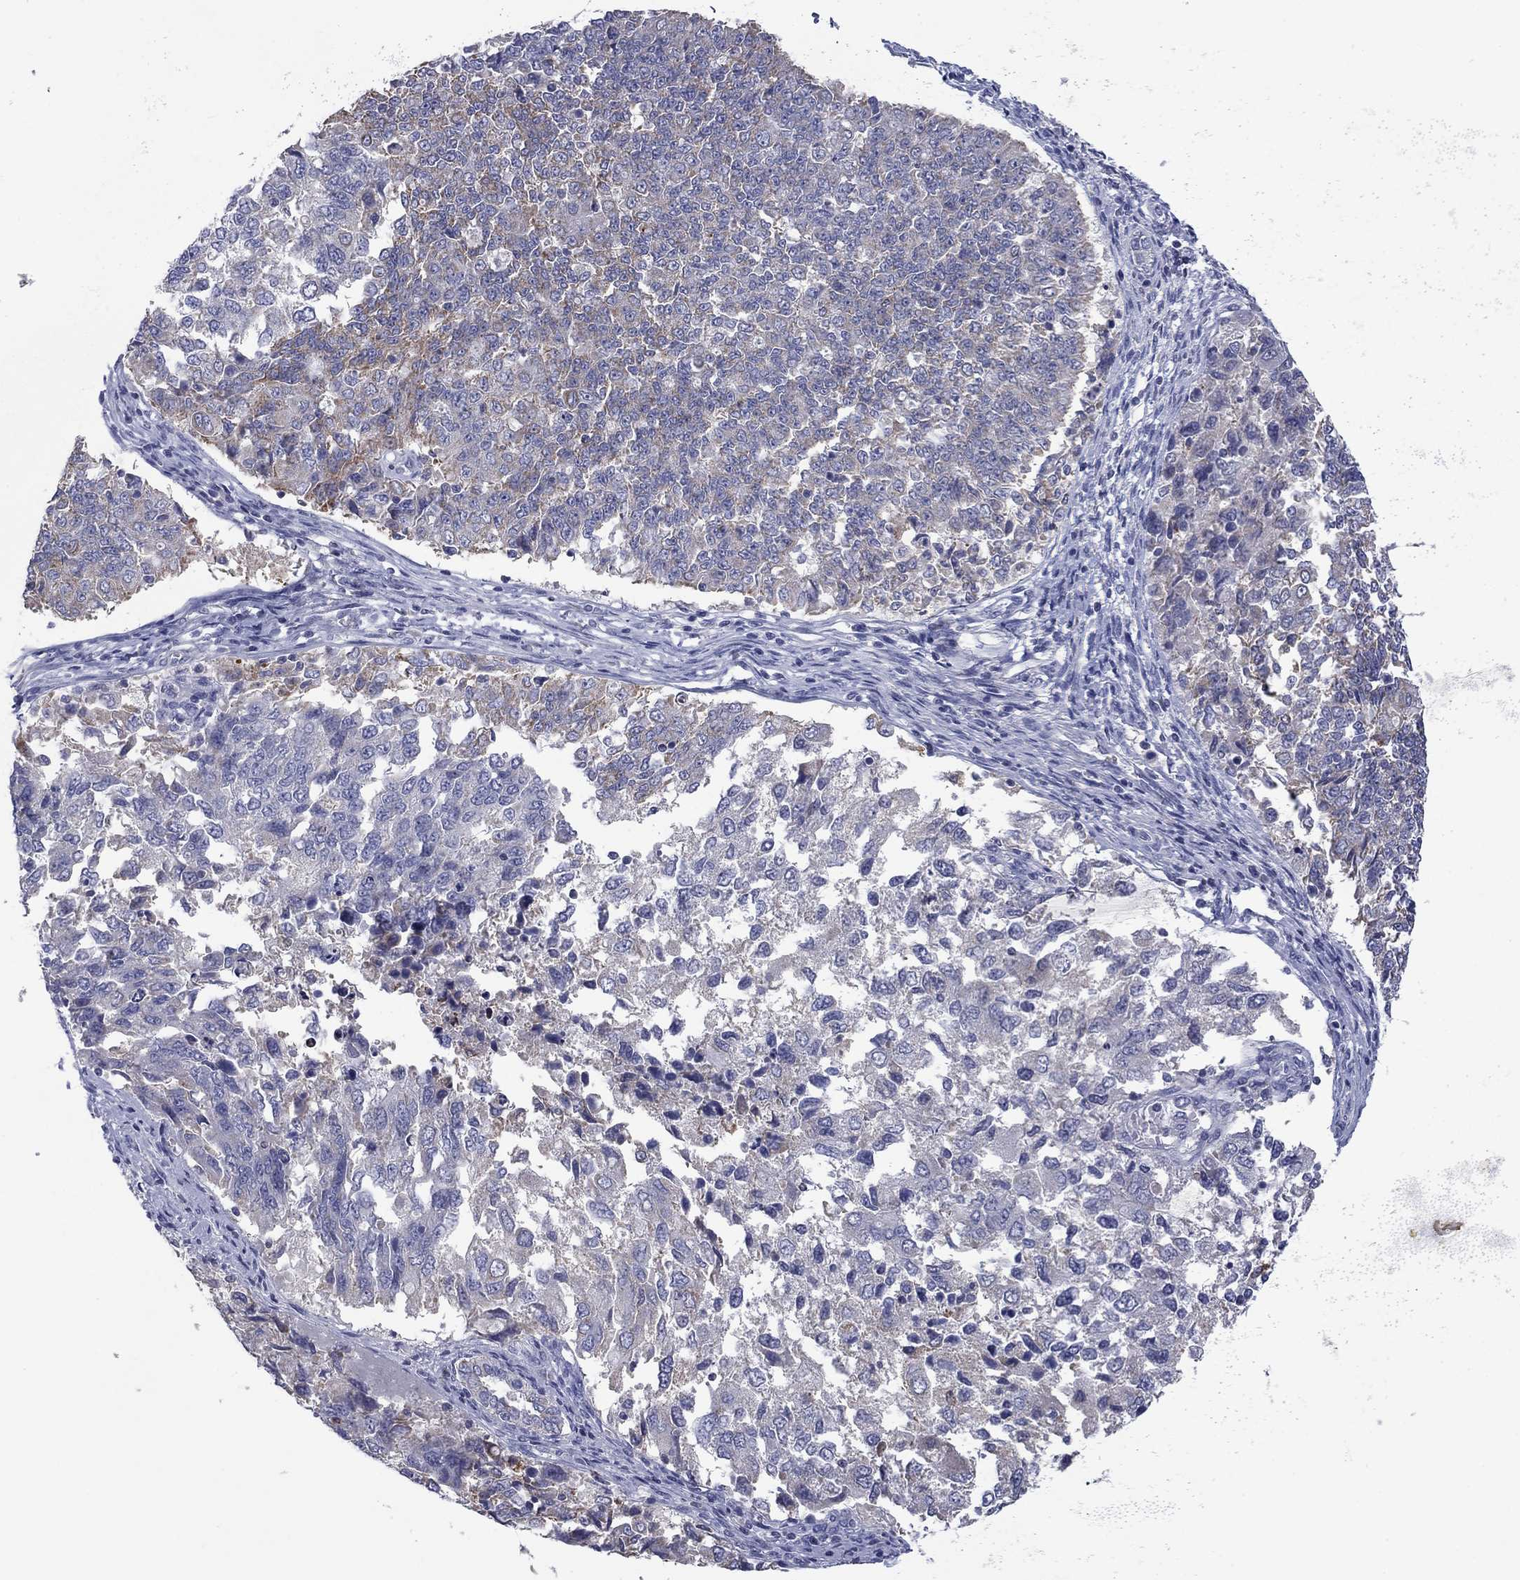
{"staining": {"intensity": "moderate", "quantity": "<25%", "location": "cytoplasmic/membranous"}, "tissue": "endometrial cancer", "cell_type": "Tumor cells", "image_type": "cancer", "snomed": [{"axis": "morphology", "description": "Adenocarcinoma, NOS"}, {"axis": "topography", "description": "Endometrium"}], "caption": "DAB immunohistochemical staining of human endometrial cancer demonstrates moderate cytoplasmic/membranous protein staining in approximately <25% of tumor cells.", "gene": "FRK", "patient": {"sex": "female", "age": 43}}